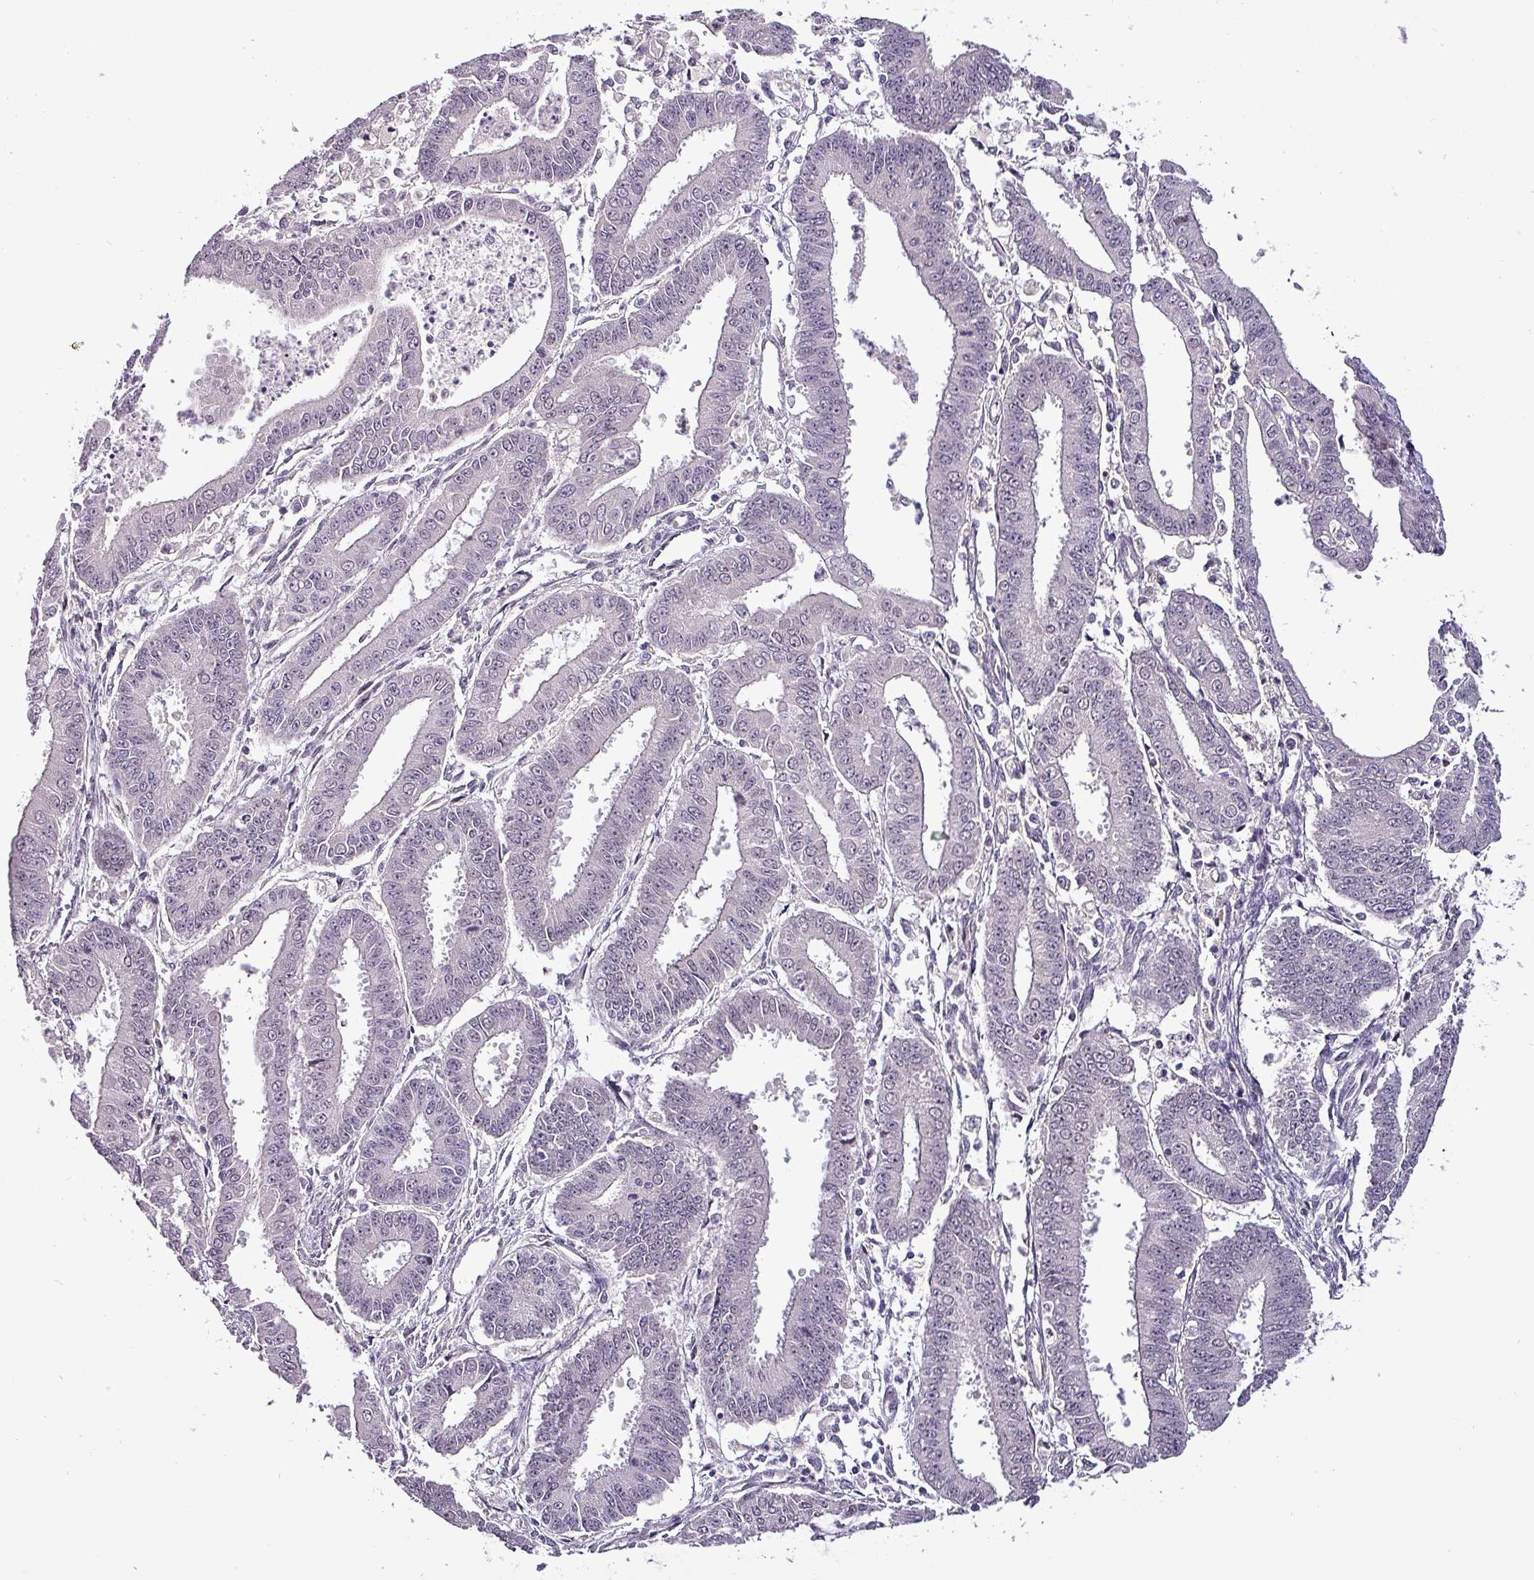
{"staining": {"intensity": "negative", "quantity": "none", "location": "none"}, "tissue": "endometrial cancer", "cell_type": "Tumor cells", "image_type": "cancer", "snomed": [{"axis": "morphology", "description": "Adenocarcinoma, NOS"}, {"axis": "topography", "description": "Endometrium"}], "caption": "Immunohistochemistry of human adenocarcinoma (endometrial) displays no staining in tumor cells.", "gene": "GRAPL", "patient": {"sex": "female", "age": 73}}